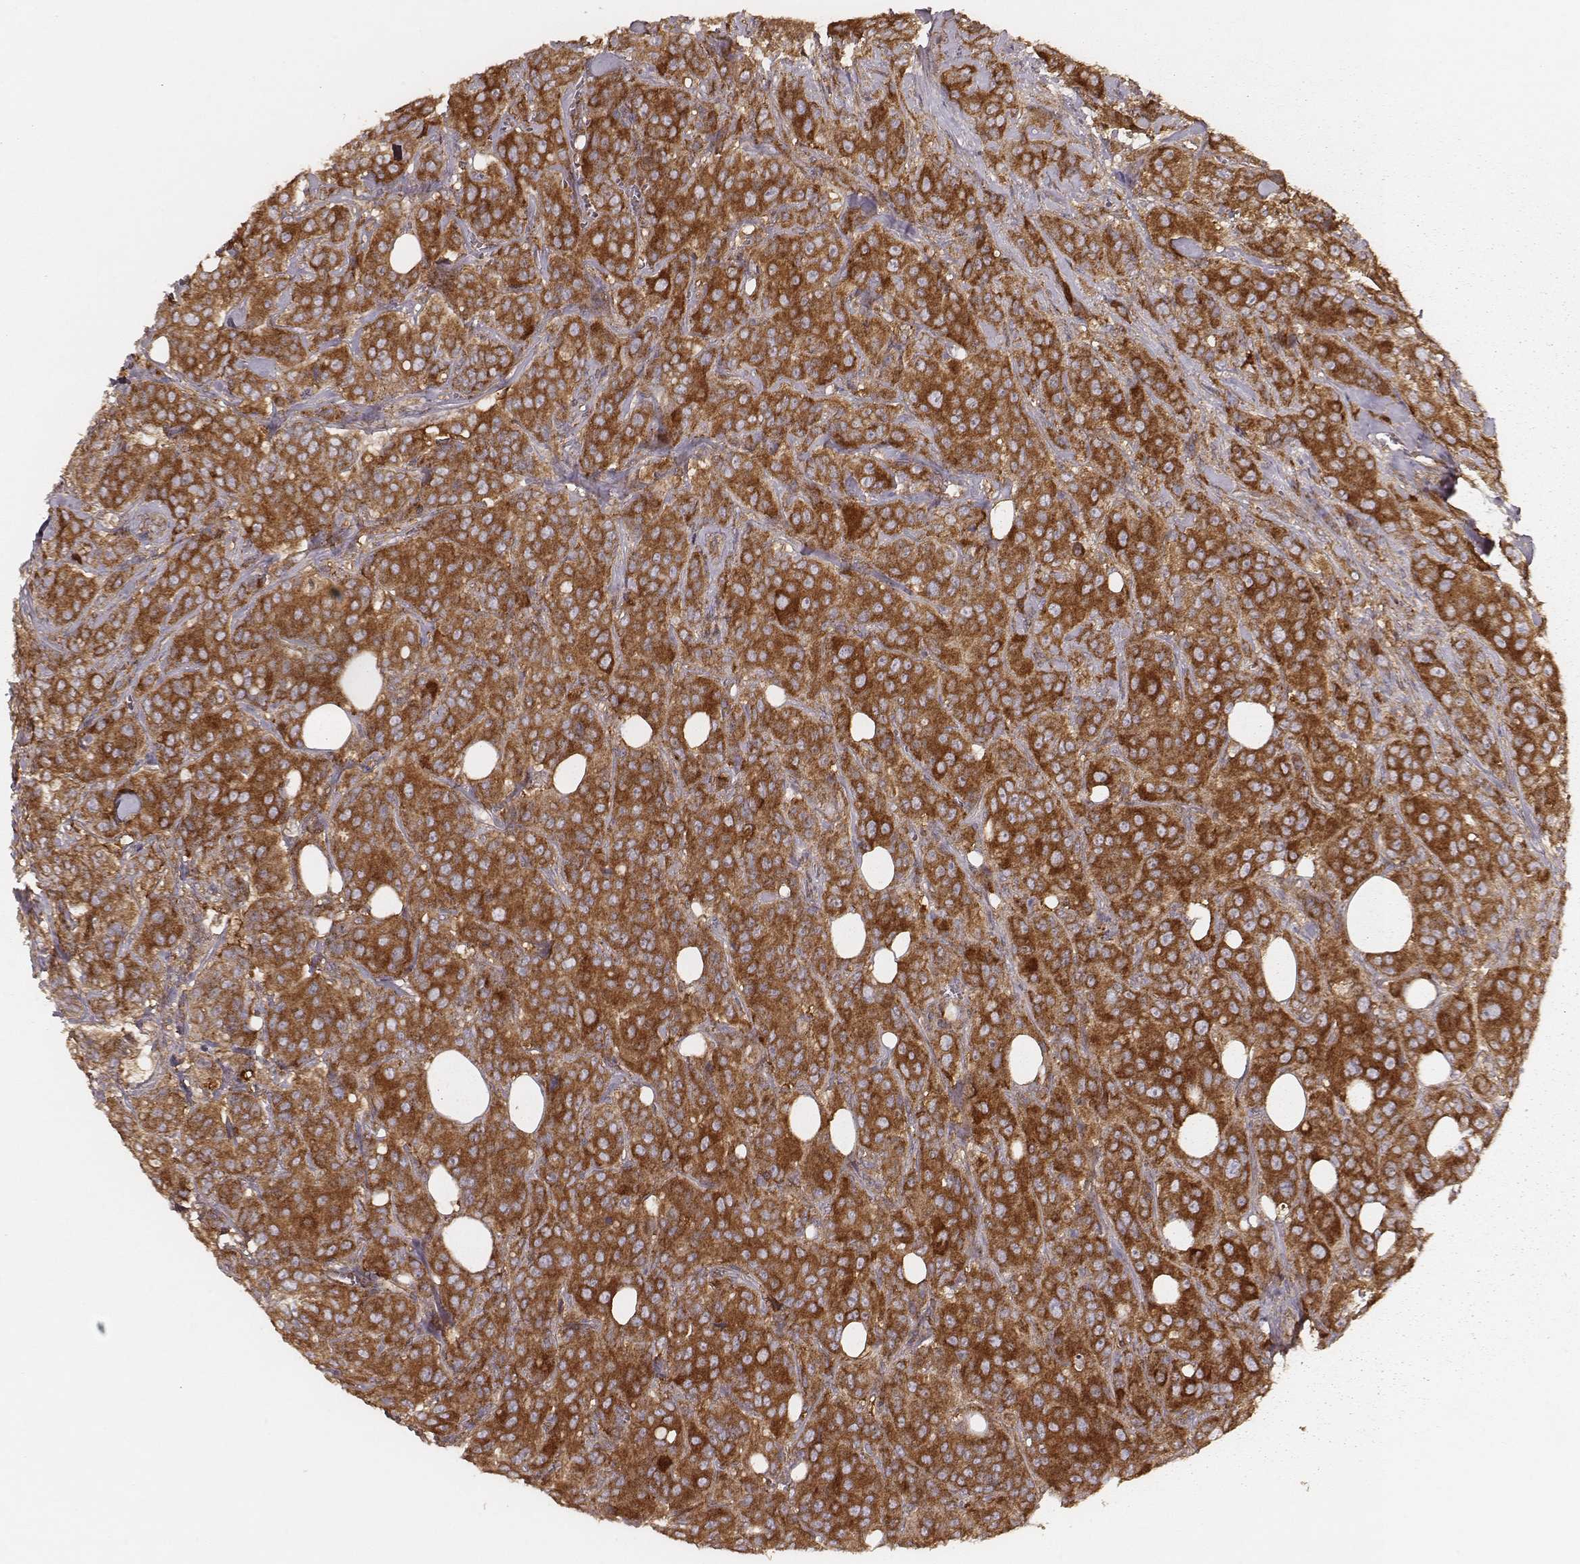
{"staining": {"intensity": "strong", "quantity": ">75%", "location": "cytoplasmic/membranous"}, "tissue": "breast cancer", "cell_type": "Tumor cells", "image_type": "cancer", "snomed": [{"axis": "morphology", "description": "Duct carcinoma"}, {"axis": "topography", "description": "Breast"}], "caption": "Protein analysis of breast infiltrating ductal carcinoma tissue displays strong cytoplasmic/membranous positivity in approximately >75% of tumor cells.", "gene": "CARS1", "patient": {"sex": "female", "age": 43}}